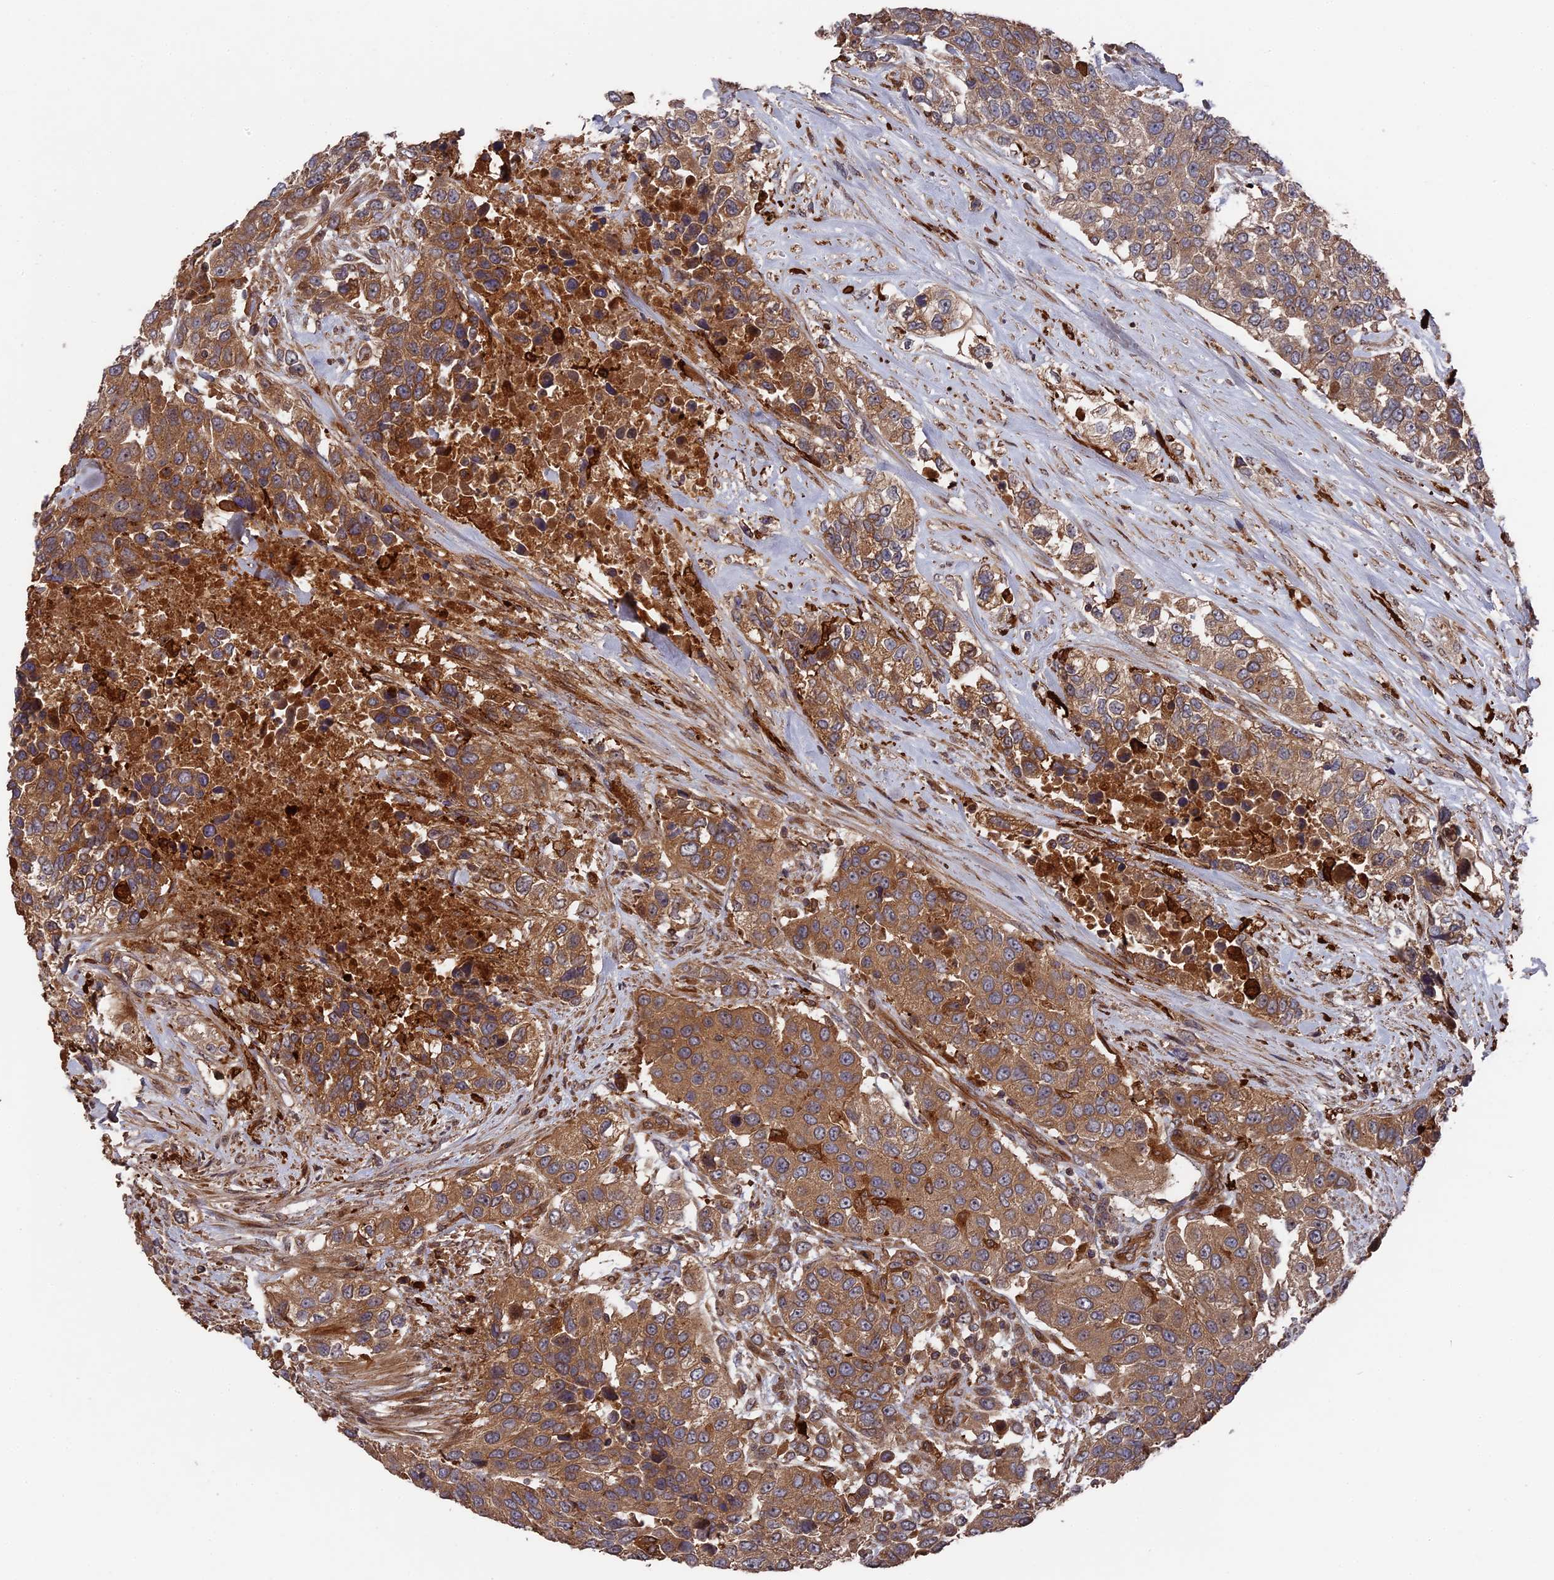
{"staining": {"intensity": "moderate", "quantity": ">75%", "location": "cytoplasmic/membranous"}, "tissue": "urothelial cancer", "cell_type": "Tumor cells", "image_type": "cancer", "snomed": [{"axis": "morphology", "description": "Urothelial carcinoma, High grade"}, {"axis": "topography", "description": "Urinary bladder"}], "caption": "There is medium levels of moderate cytoplasmic/membranous positivity in tumor cells of high-grade urothelial carcinoma, as demonstrated by immunohistochemical staining (brown color).", "gene": "DEF8", "patient": {"sex": "female", "age": 80}}